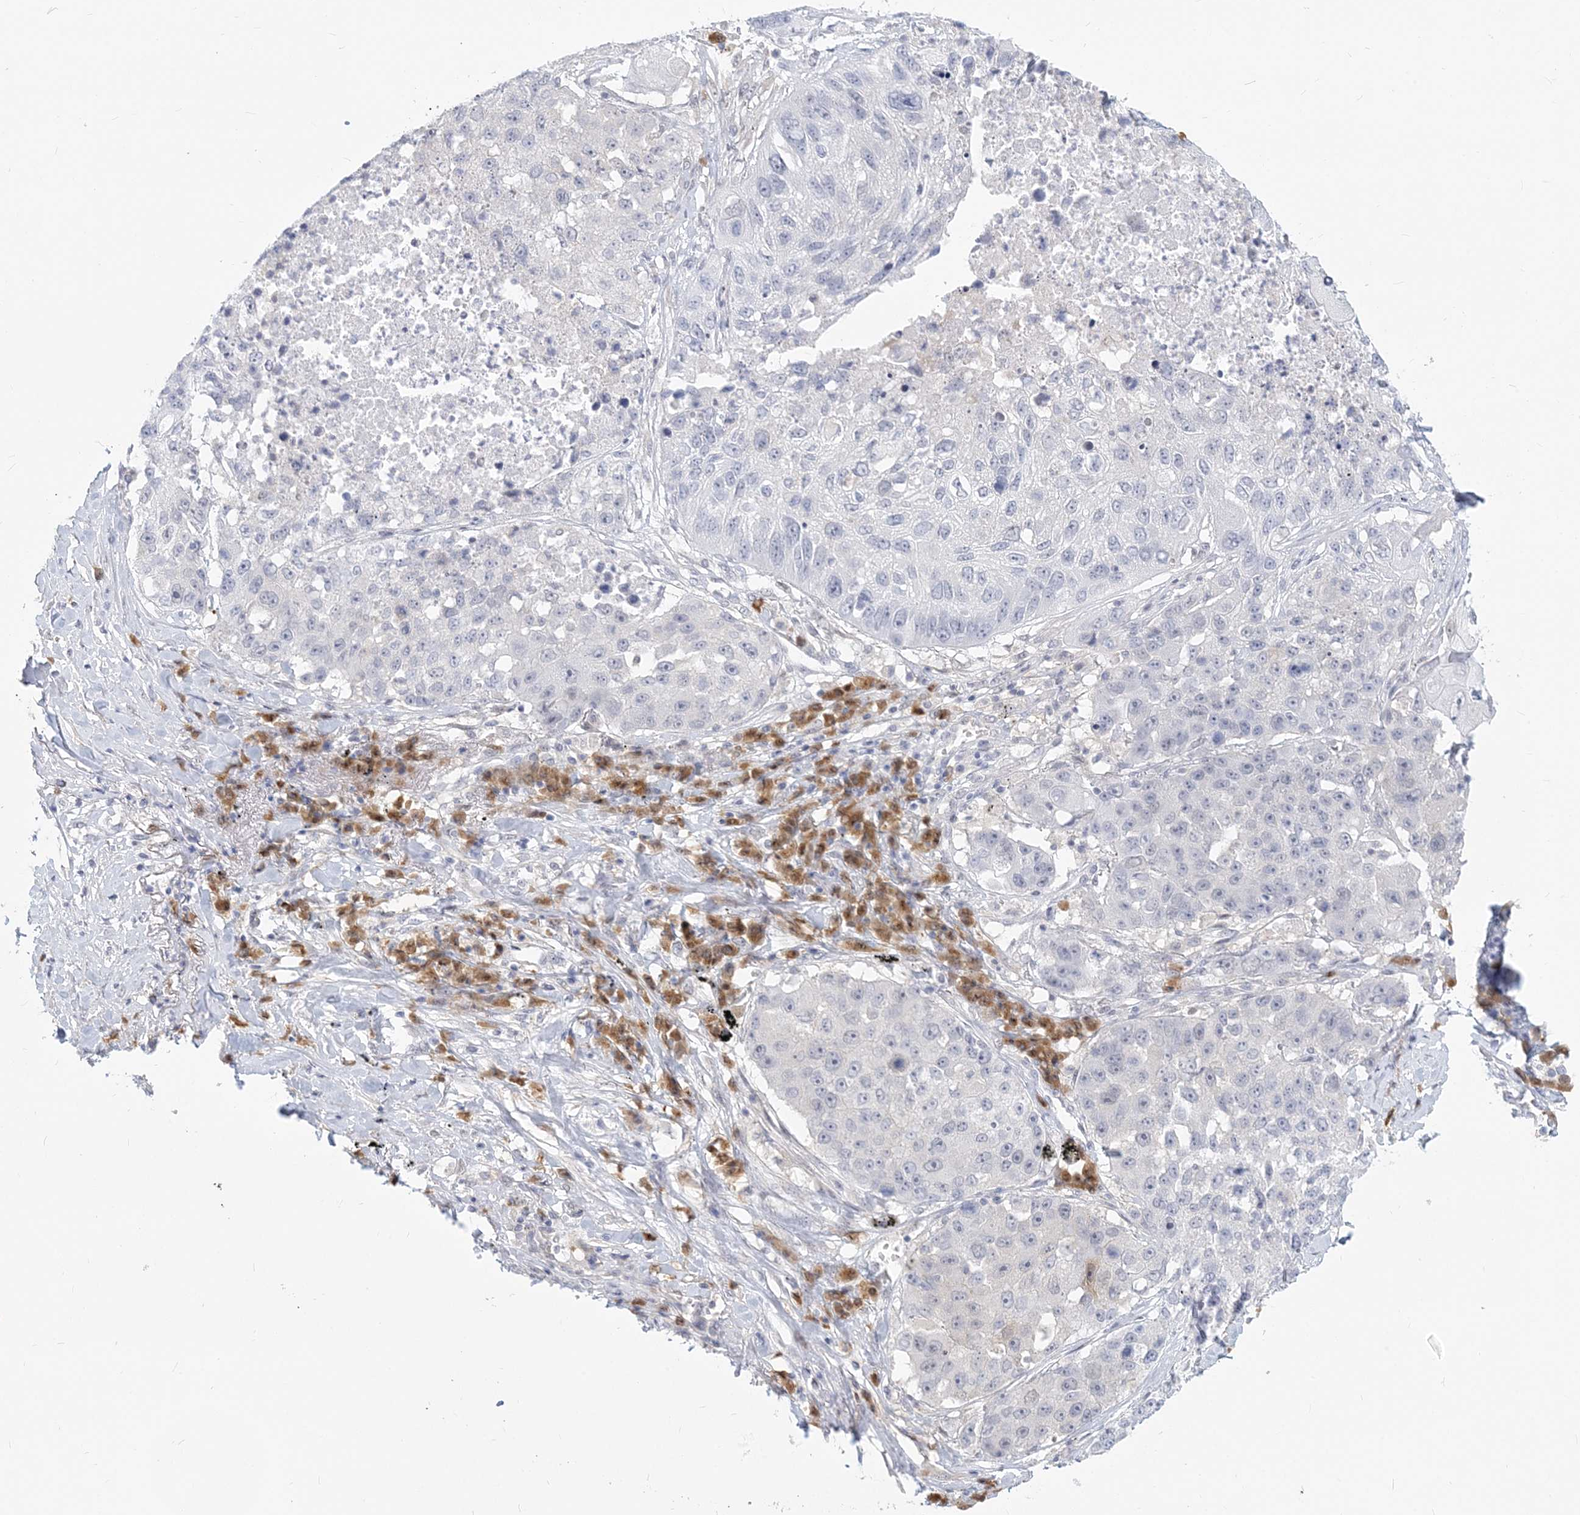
{"staining": {"intensity": "negative", "quantity": "none", "location": "none"}, "tissue": "lung cancer", "cell_type": "Tumor cells", "image_type": "cancer", "snomed": [{"axis": "morphology", "description": "Squamous cell carcinoma, NOS"}, {"axis": "topography", "description": "Lung"}], "caption": "The immunohistochemistry photomicrograph has no significant positivity in tumor cells of lung cancer tissue.", "gene": "GMPPA", "patient": {"sex": "male", "age": 61}}